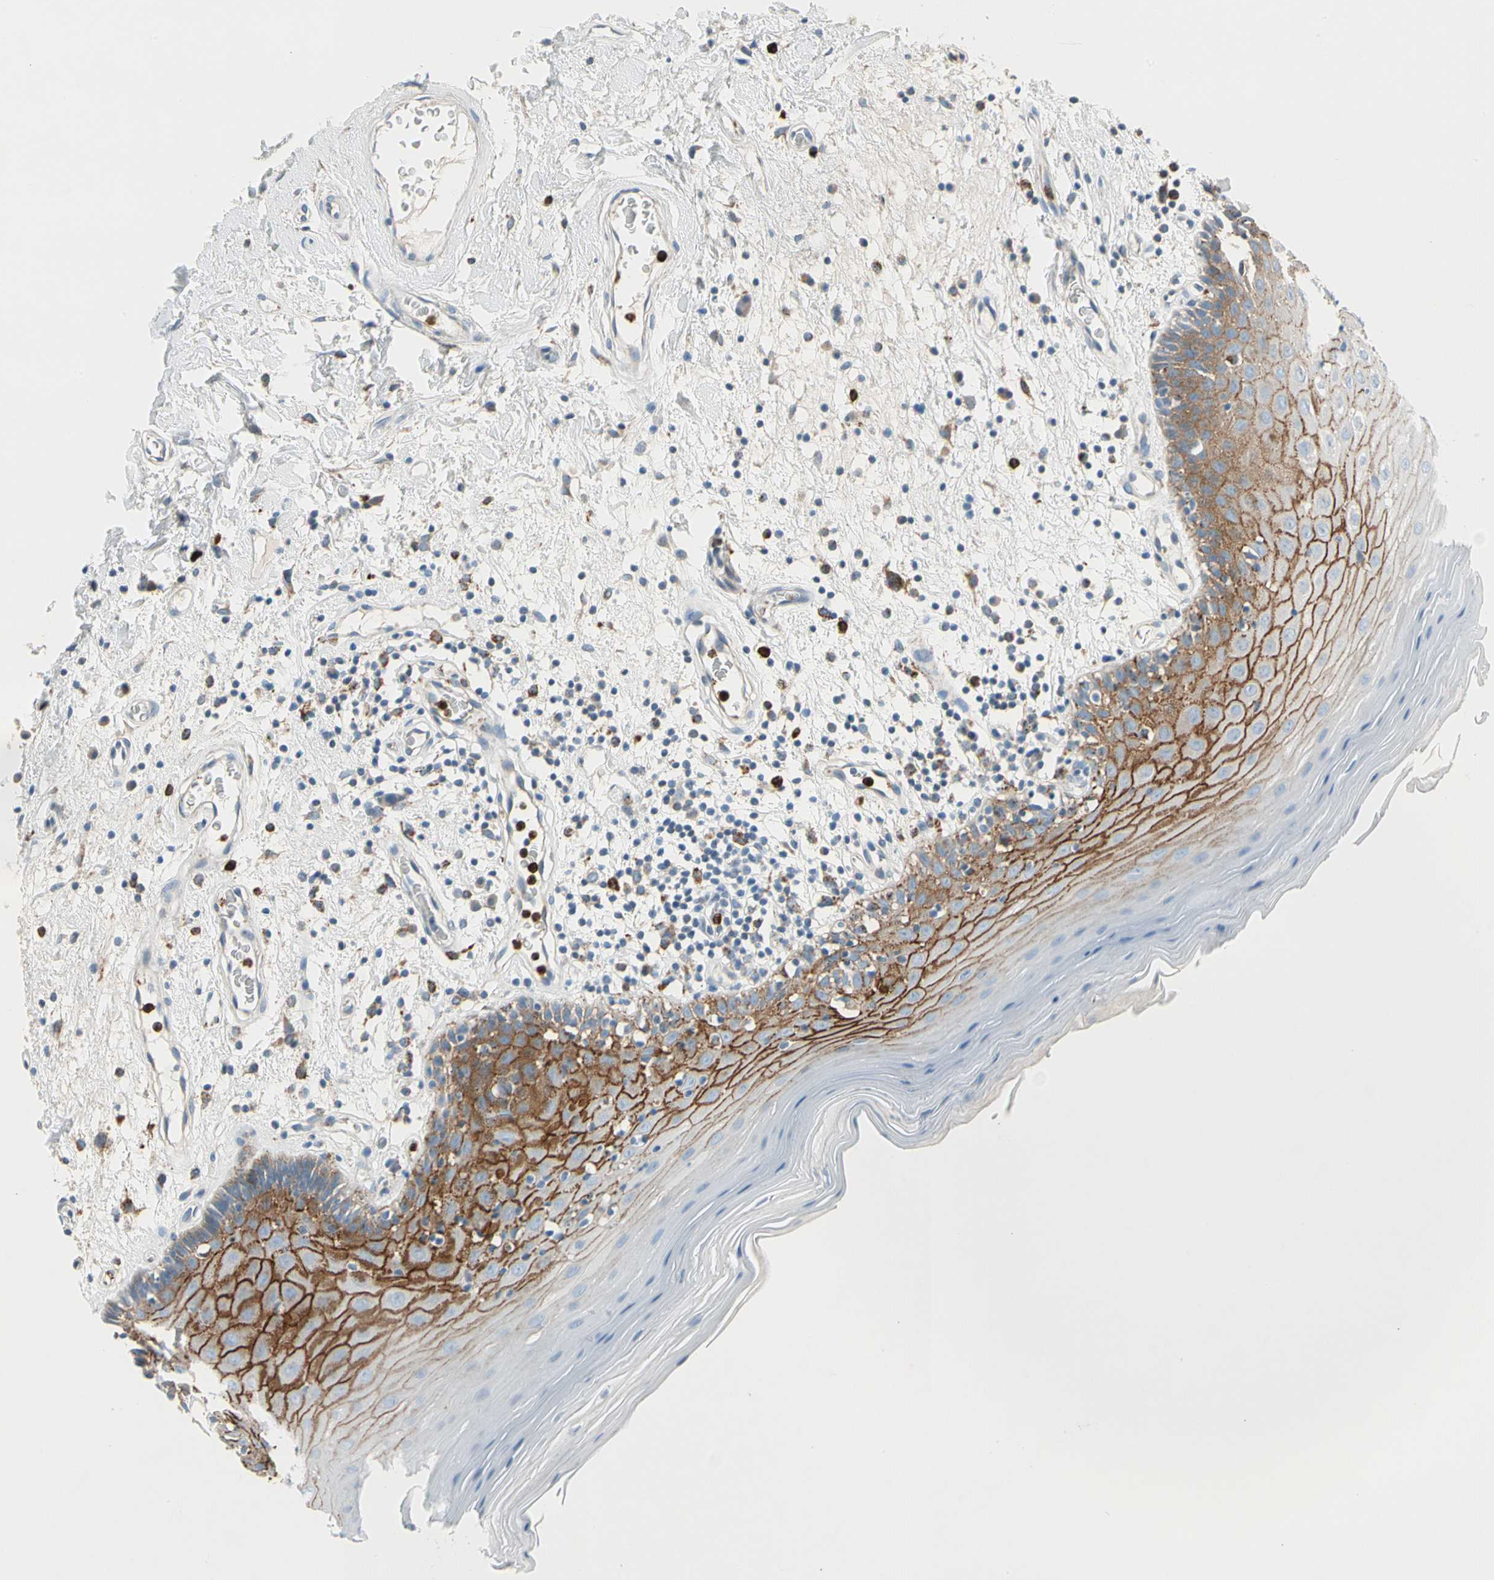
{"staining": {"intensity": "strong", "quantity": "<25%", "location": "cytoplasmic/membranous"}, "tissue": "oral mucosa", "cell_type": "Squamous epithelial cells", "image_type": "normal", "snomed": [{"axis": "morphology", "description": "Normal tissue, NOS"}, {"axis": "morphology", "description": "Squamous cell carcinoma, NOS"}, {"axis": "topography", "description": "Skeletal muscle"}, {"axis": "topography", "description": "Oral tissue"}, {"axis": "topography", "description": "Head-Neck"}], "caption": "Benign oral mucosa was stained to show a protein in brown. There is medium levels of strong cytoplasmic/membranous staining in about <25% of squamous epithelial cells.", "gene": "LY6G6F", "patient": {"sex": "male", "age": 71}}